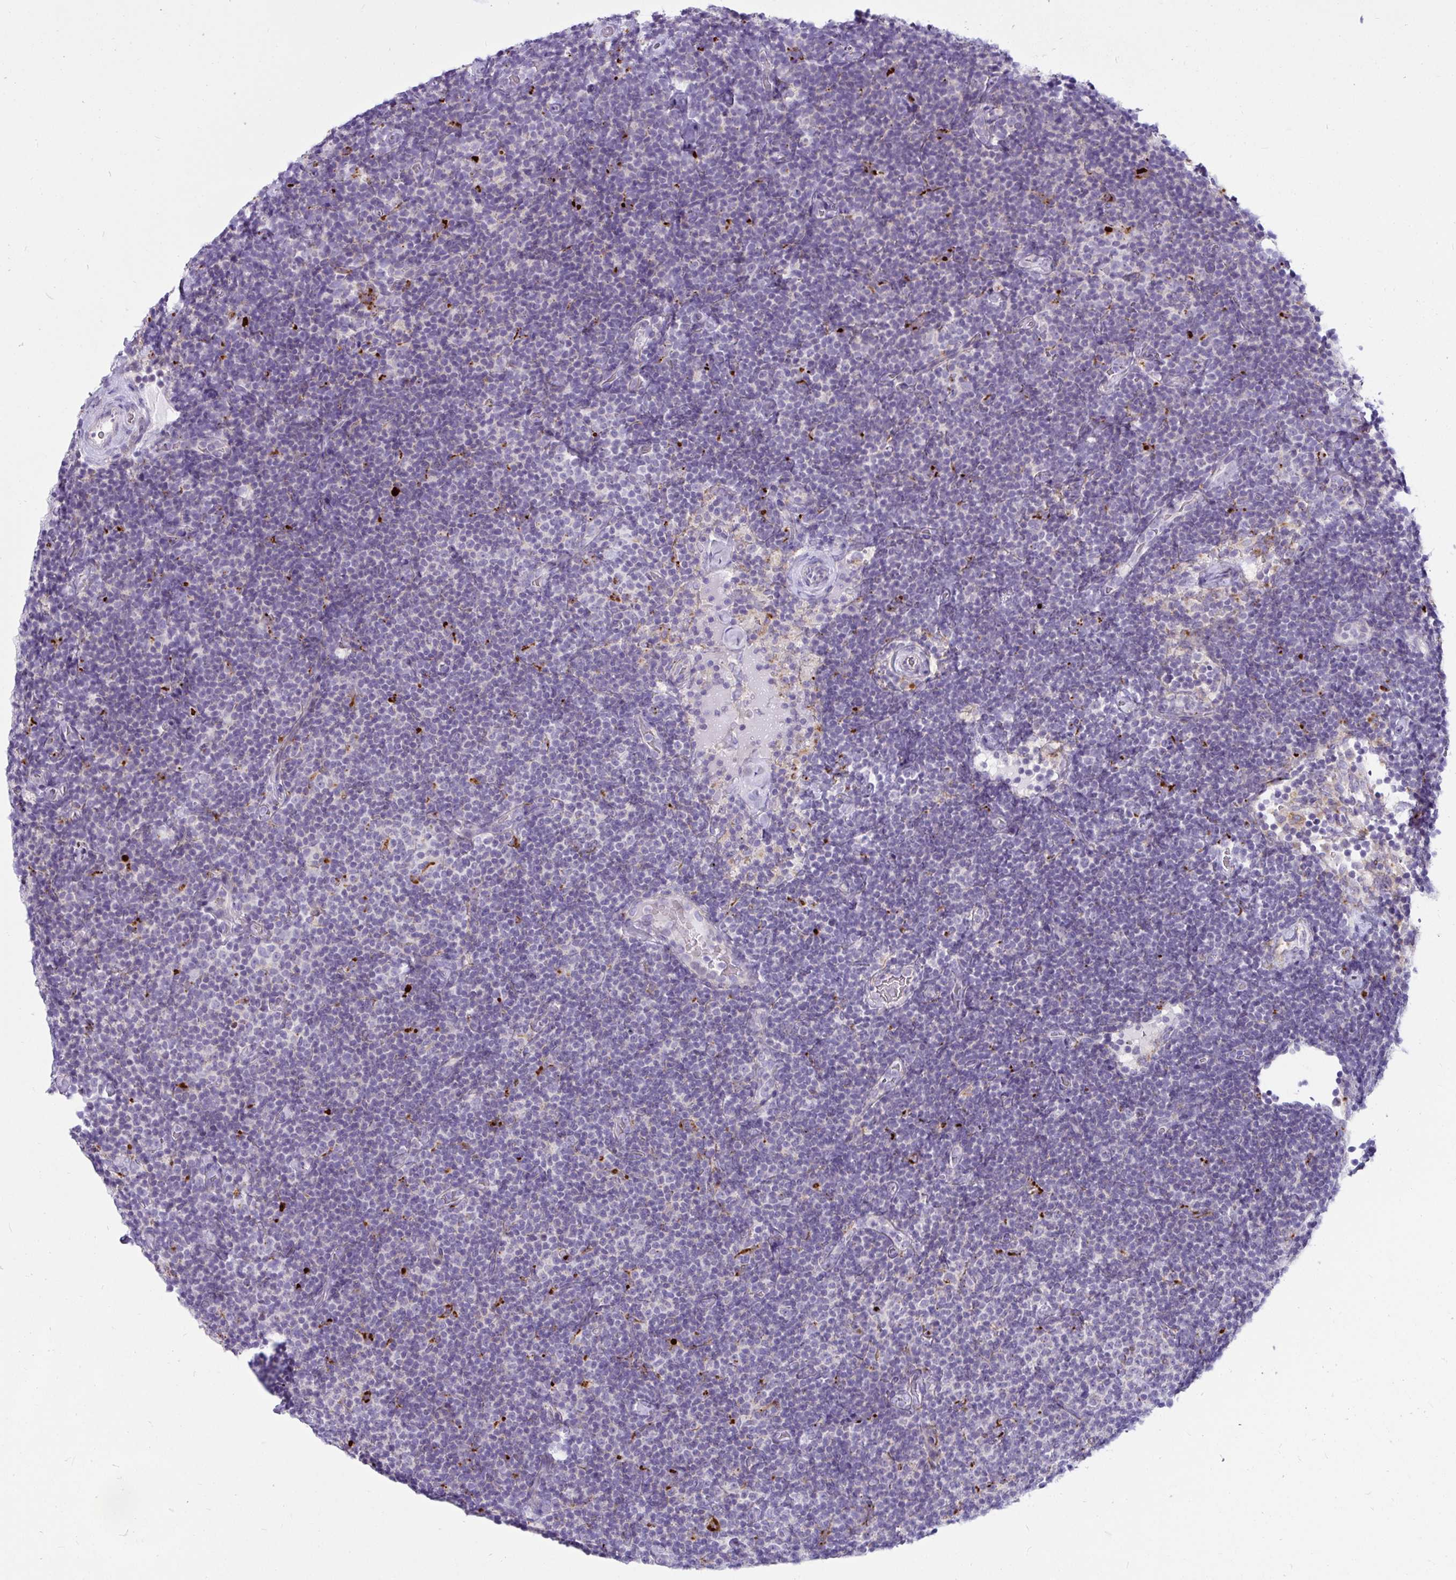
{"staining": {"intensity": "negative", "quantity": "none", "location": "none"}, "tissue": "lymphoma", "cell_type": "Tumor cells", "image_type": "cancer", "snomed": [{"axis": "morphology", "description": "Malignant lymphoma, non-Hodgkin's type, Low grade"}, {"axis": "topography", "description": "Lymph node"}], "caption": "The photomicrograph demonstrates no staining of tumor cells in lymphoma. (DAB (3,3'-diaminobenzidine) immunohistochemistry (IHC) visualized using brightfield microscopy, high magnification).", "gene": "CTSZ", "patient": {"sex": "male", "age": 81}}